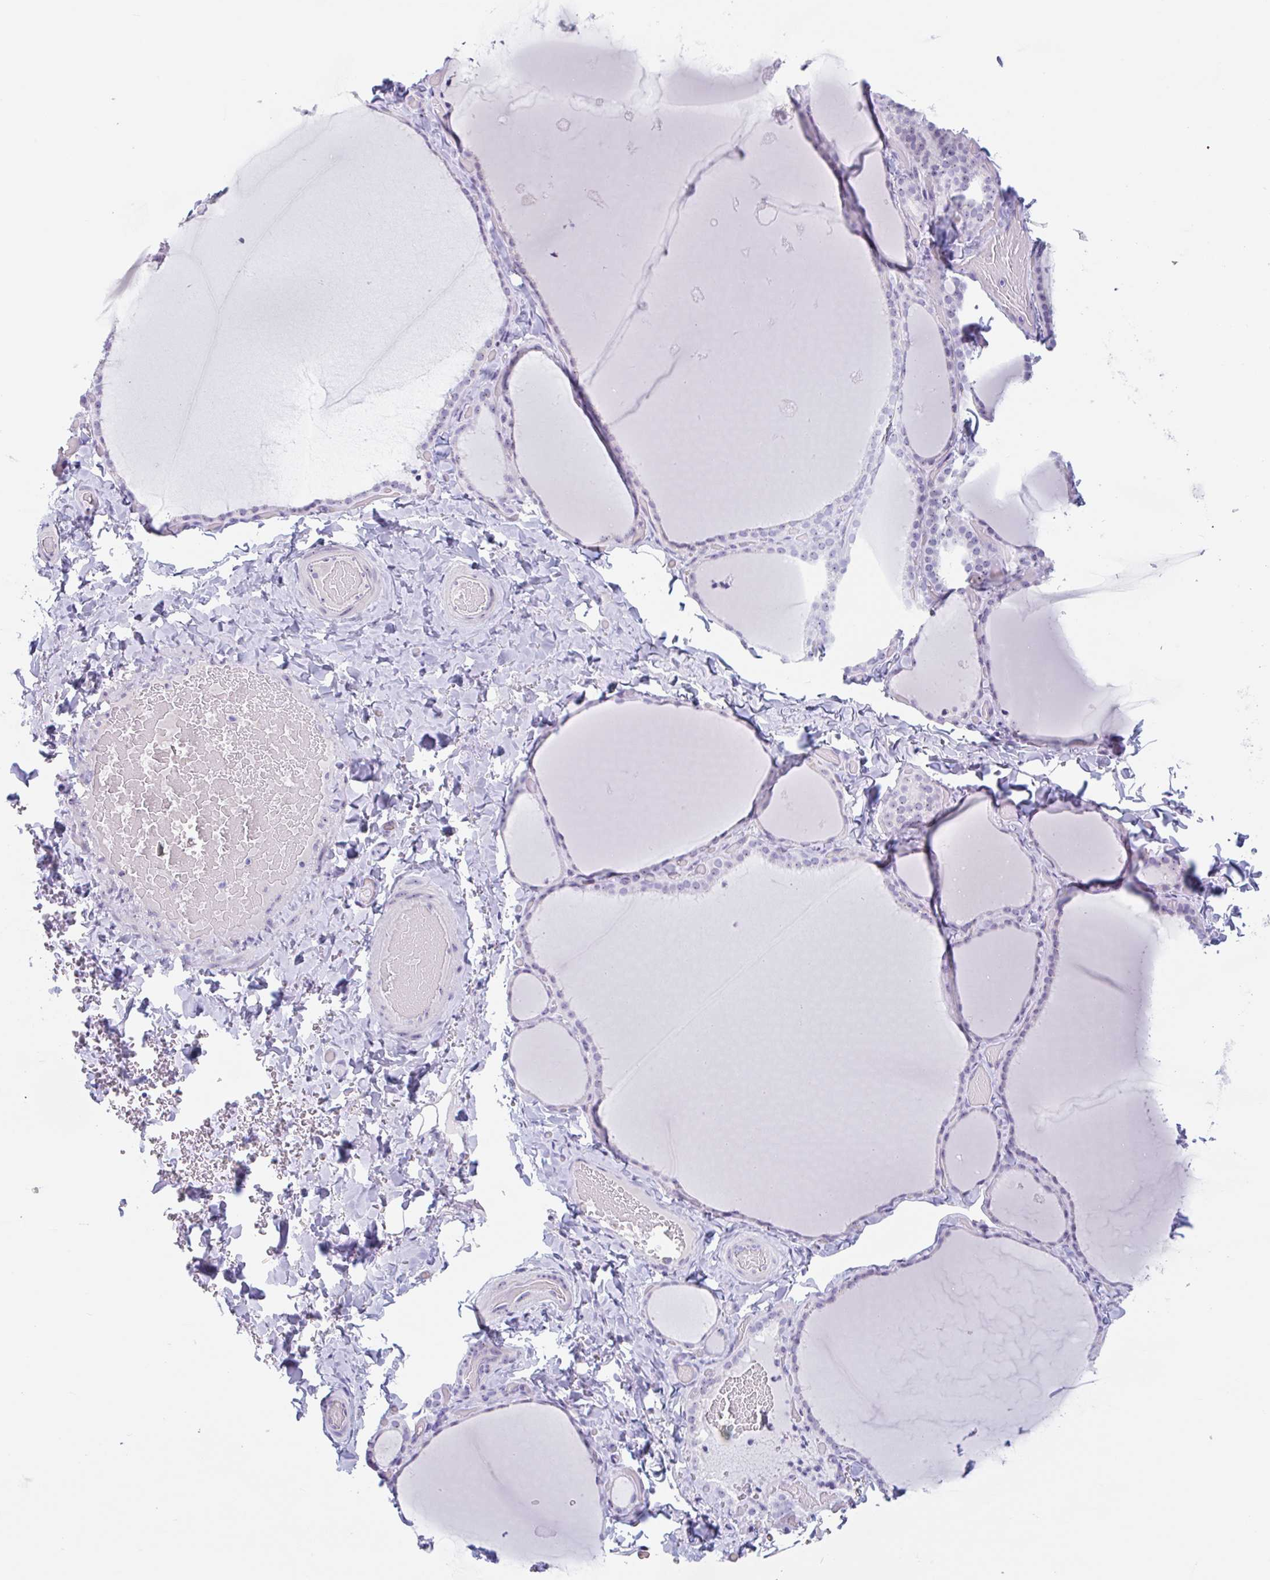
{"staining": {"intensity": "moderate", "quantity": "<25%", "location": "nuclear"}, "tissue": "thyroid gland", "cell_type": "Glandular cells", "image_type": "normal", "snomed": [{"axis": "morphology", "description": "Normal tissue, NOS"}, {"axis": "topography", "description": "Thyroid gland"}], "caption": "Immunohistochemistry (IHC) photomicrograph of normal thyroid gland: thyroid gland stained using immunohistochemistry (IHC) shows low levels of moderate protein expression localized specifically in the nuclear of glandular cells, appearing as a nuclear brown color.", "gene": "LENG9", "patient": {"sex": "female", "age": 22}}